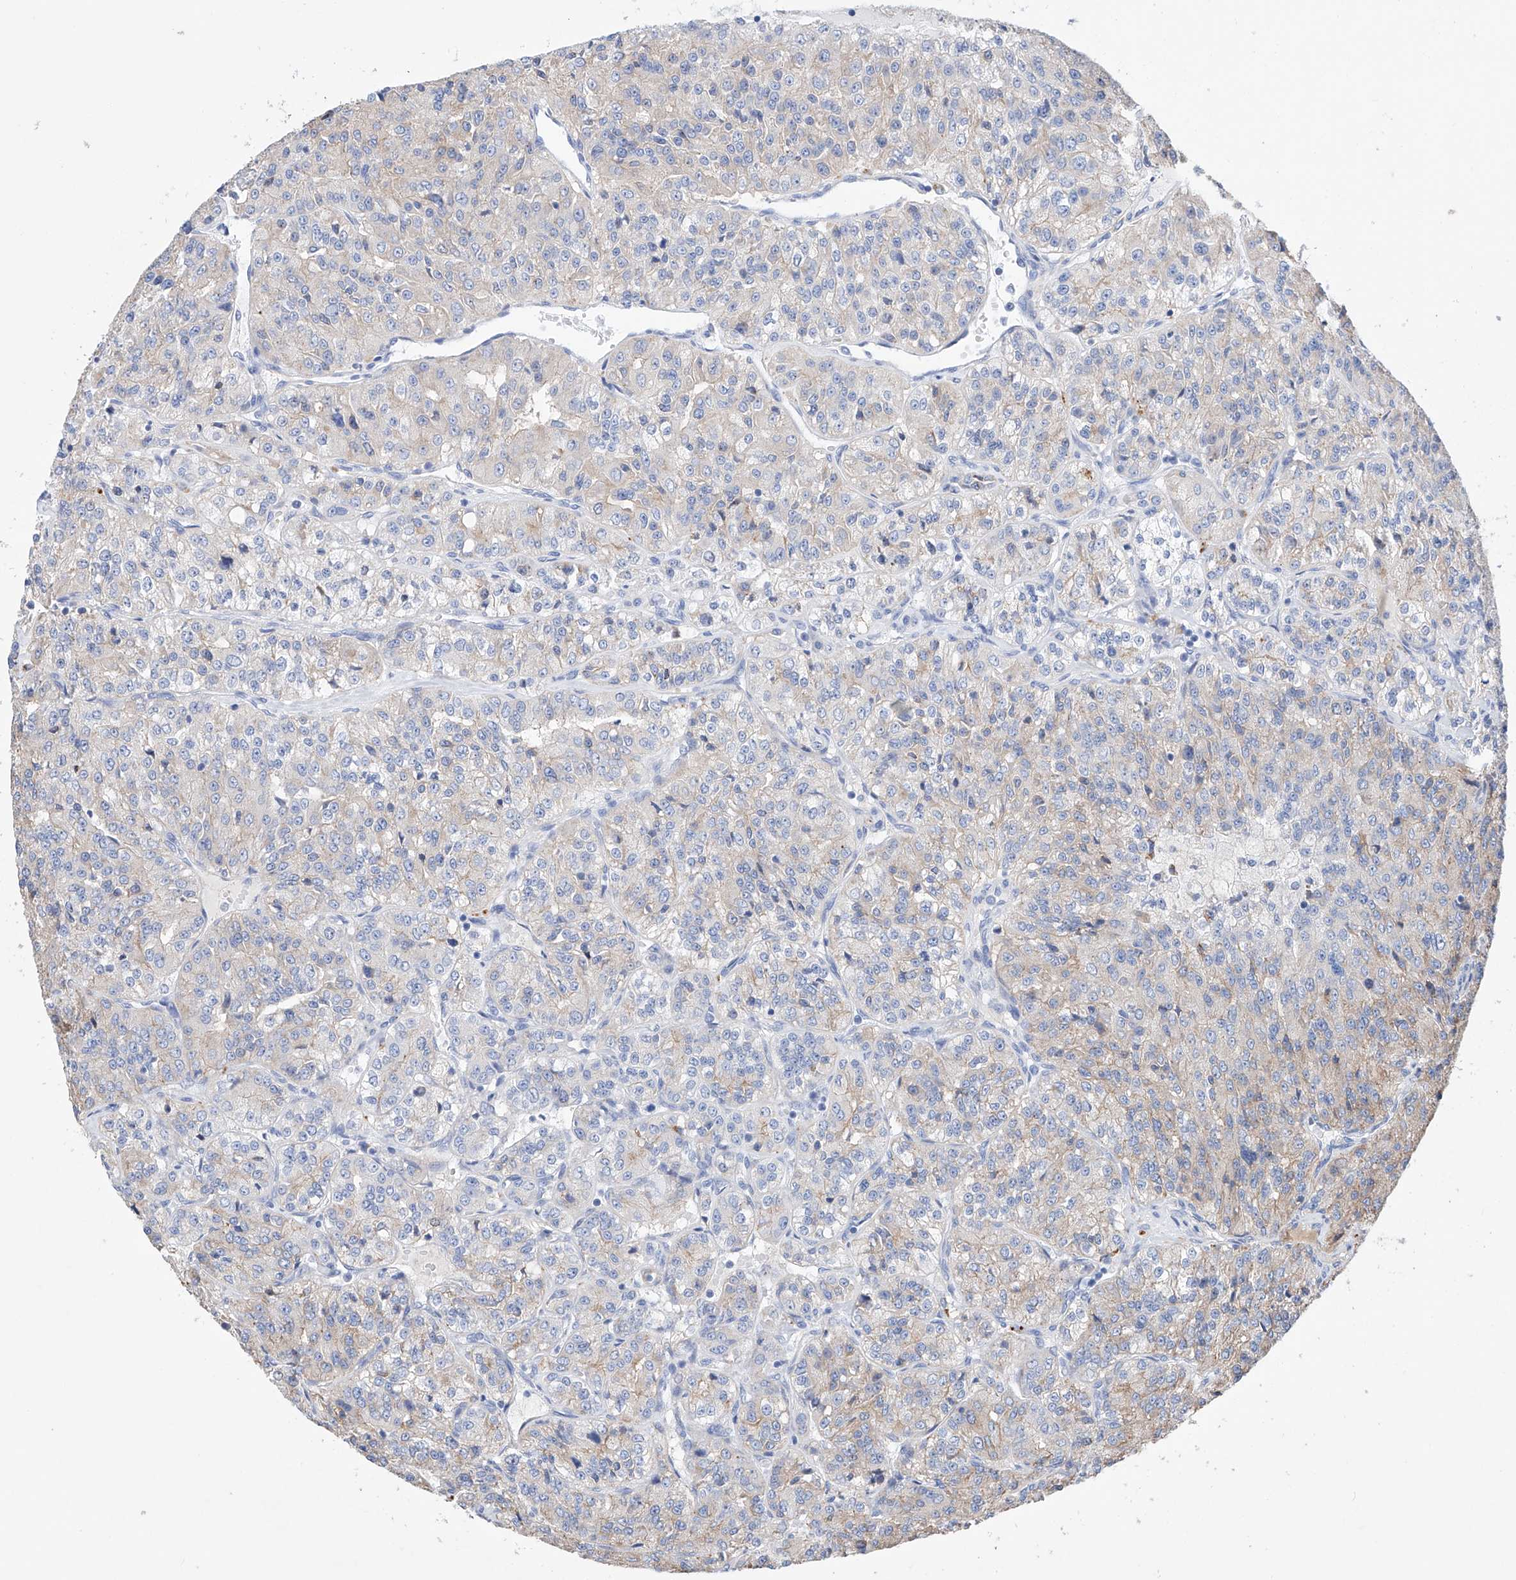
{"staining": {"intensity": "negative", "quantity": "none", "location": "none"}, "tissue": "renal cancer", "cell_type": "Tumor cells", "image_type": "cancer", "snomed": [{"axis": "morphology", "description": "Adenocarcinoma, NOS"}, {"axis": "topography", "description": "Kidney"}], "caption": "High power microscopy histopathology image of an immunohistochemistry micrograph of renal adenocarcinoma, revealing no significant staining in tumor cells.", "gene": "AFG1L", "patient": {"sex": "female", "age": 63}}